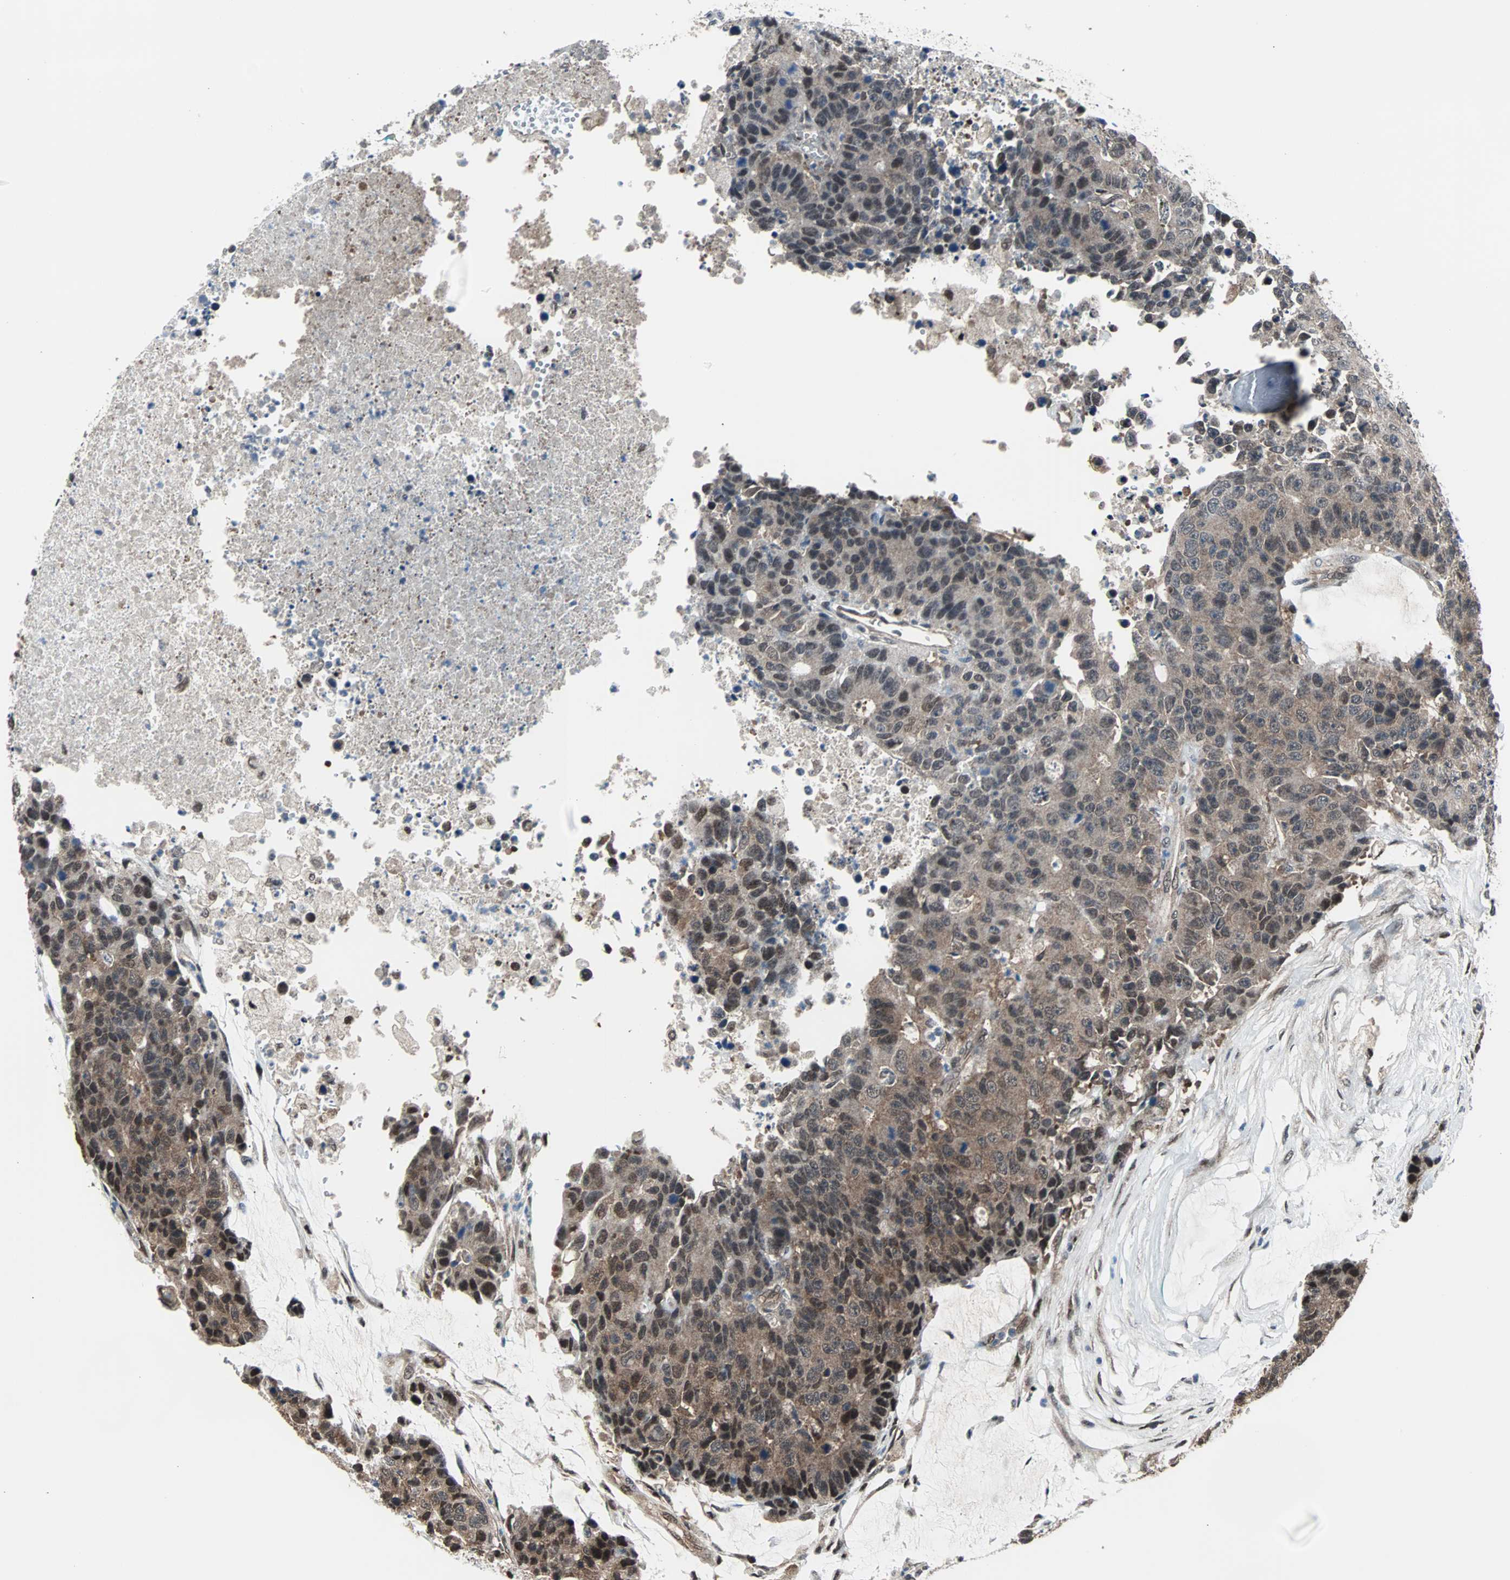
{"staining": {"intensity": "moderate", "quantity": ">75%", "location": "cytoplasmic/membranous,nuclear"}, "tissue": "colorectal cancer", "cell_type": "Tumor cells", "image_type": "cancer", "snomed": [{"axis": "morphology", "description": "Adenocarcinoma, NOS"}, {"axis": "topography", "description": "Colon"}], "caption": "A photomicrograph of colorectal cancer (adenocarcinoma) stained for a protein displays moderate cytoplasmic/membranous and nuclear brown staining in tumor cells.", "gene": "VCP", "patient": {"sex": "female", "age": 86}}